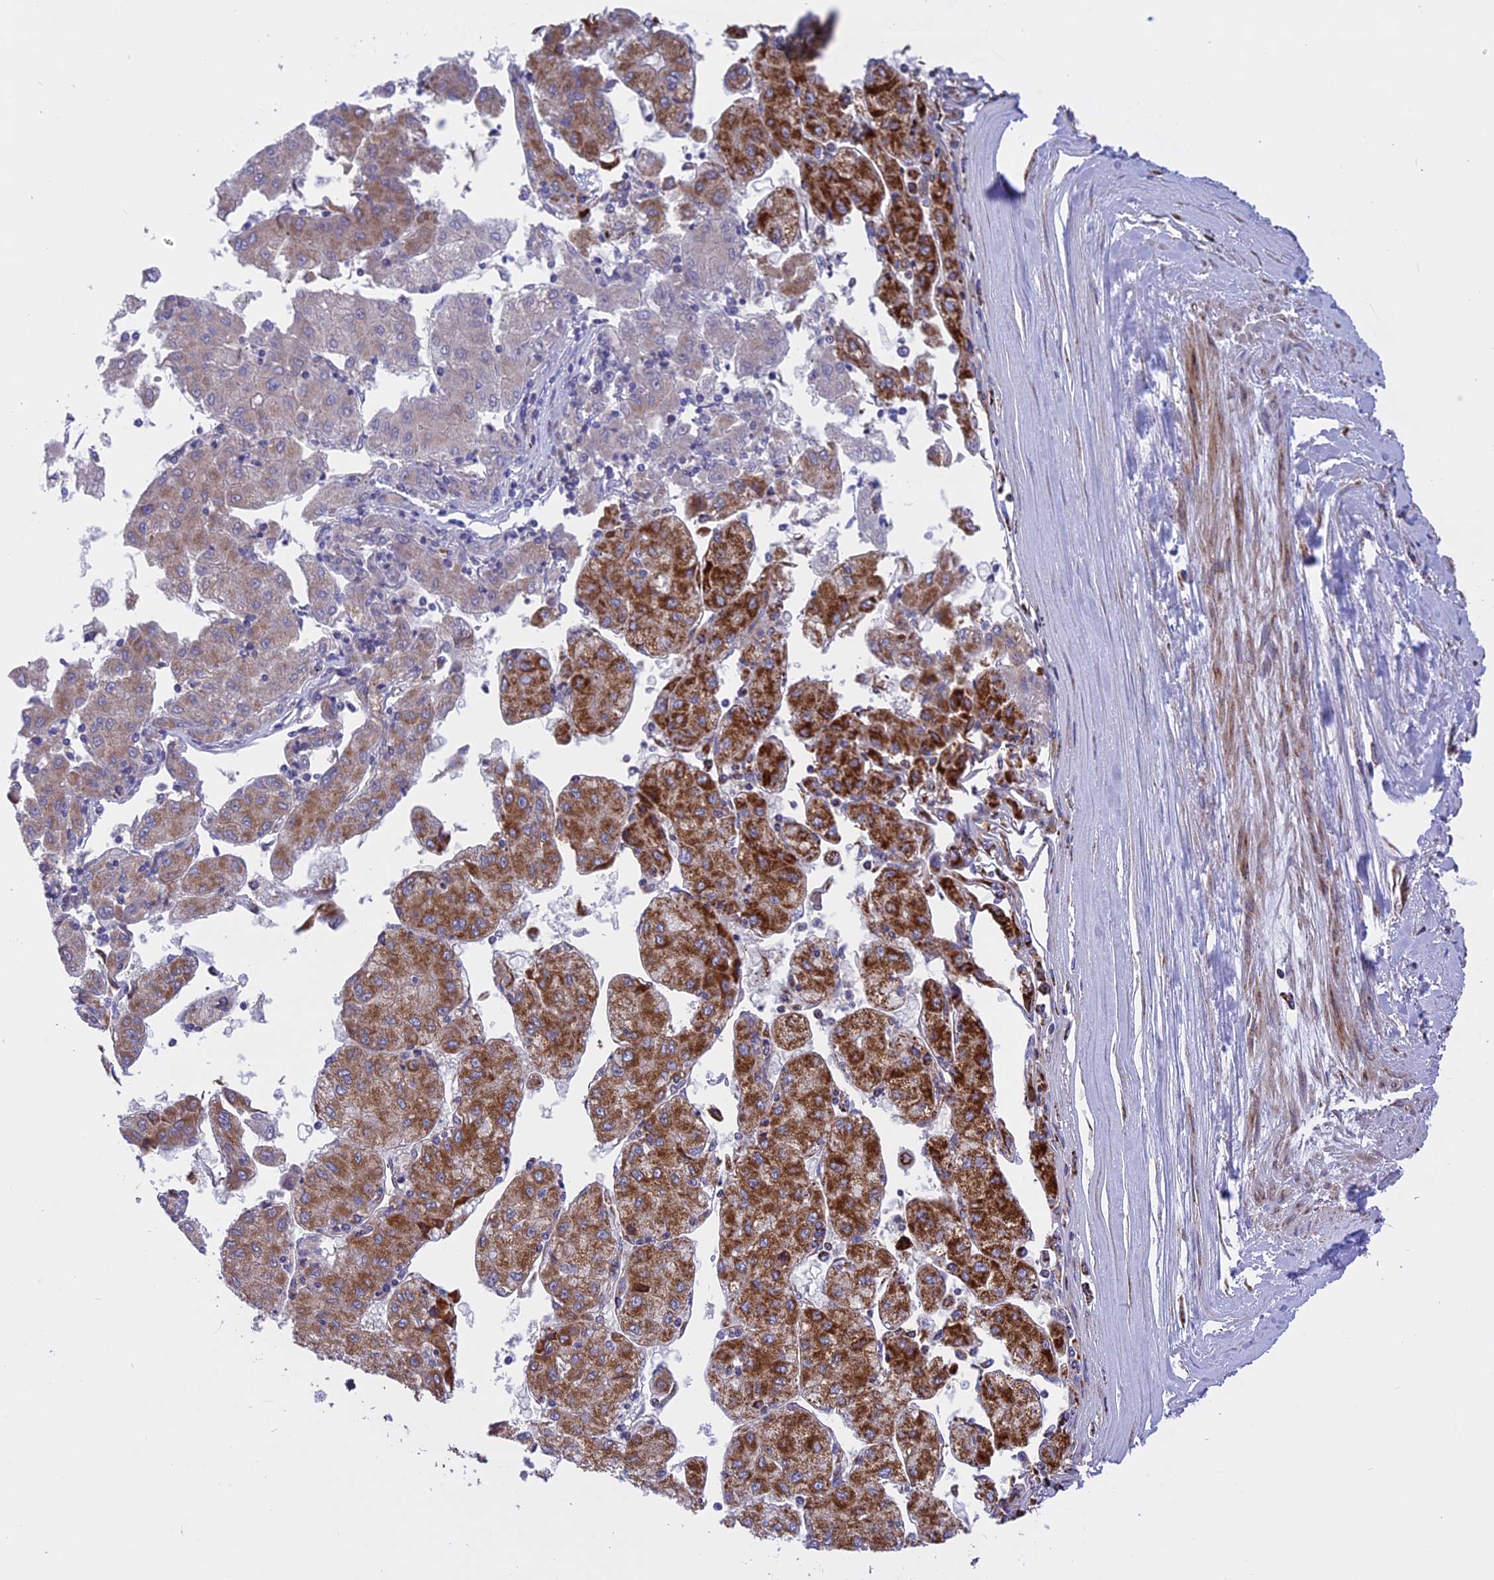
{"staining": {"intensity": "strong", "quantity": "25%-75%", "location": "cytoplasmic/membranous"}, "tissue": "liver cancer", "cell_type": "Tumor cells", "image_type": "cancer", "snomed": [{"axis": "morphology", "description": "Carcinoma, Hepatocellular, NOS"}, {"axis": "topography", "description": "Liver"}], "caption": "The micrograph reveals staining of liver cancer (hepatocellular carcinoma), revealing strong cytoplasmic/membranous protein staining (brown color) within tumor cells.", "gene": "UQCRB", "patient": {"sex": "male", "age": 72}}